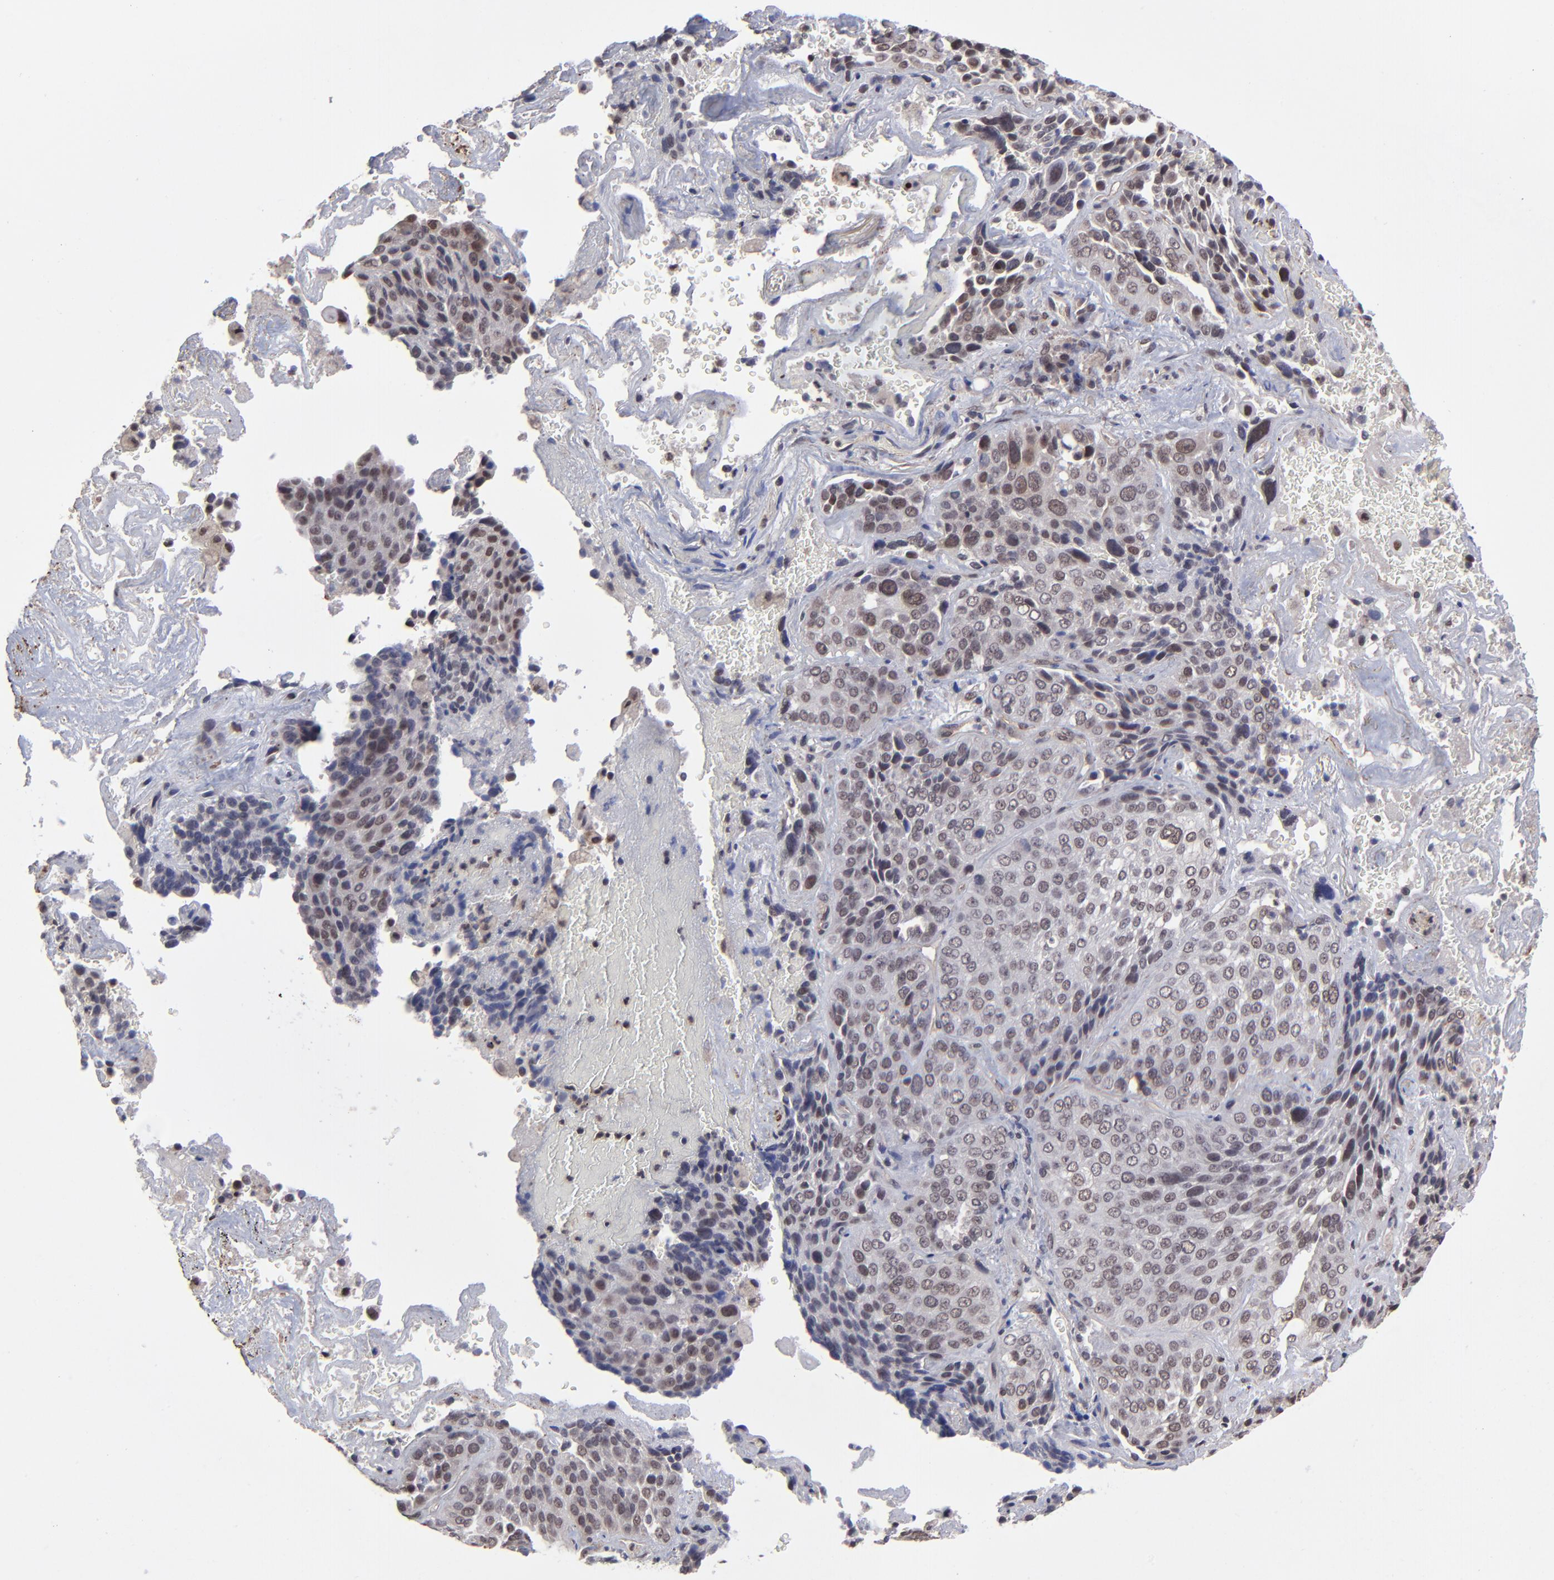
{"staining": {"intensity": "weak", "quantity": "25%-75%", "location": "nuclear"}, "tissue": "lung cancer", "cell_type": "Tumor cells", "image_type": "cancer", "snomed": [{"axis": "morphology", "description": "Squamous cell carcinoma, NOS"}, {"axis": "topography", "description": "Lung"}], "caption": "Protein expression analysis of lung squamous cell carcinoma demonstrates weak nuclear positivity in about 25%-75% of tumor cells.", "gene": "ZNF419", "patient": {"sex": "male", "age": 54}}